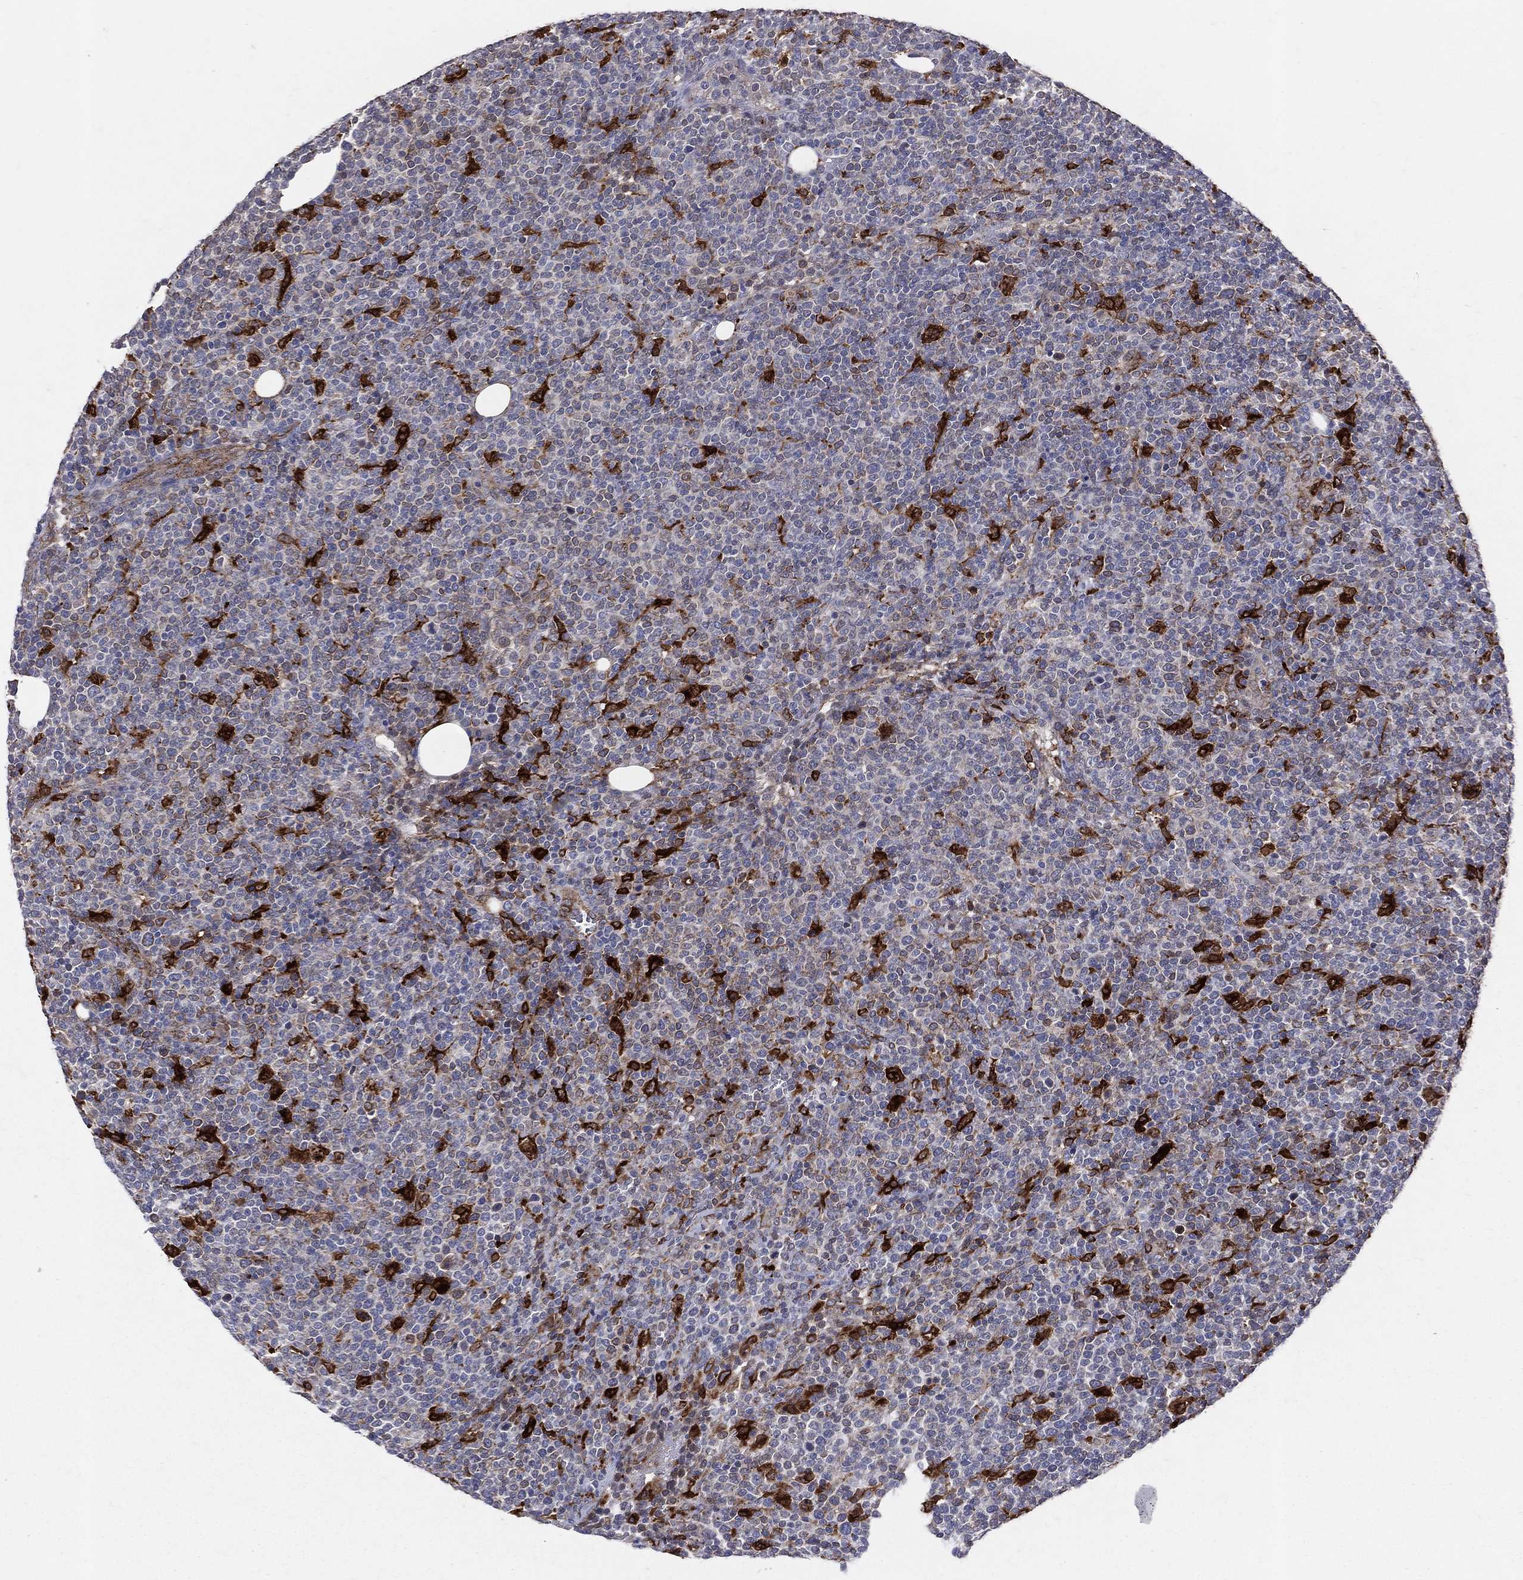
{"staining": {"intensity": "strong", "quantity": "25%-75%", "location": "cytoplasmic/membranous"}, "tissue": "lymphoma", "cell_type": "Tumor cells", "image_type": "cancer", "snomed": [{"axis": "morphology", "description": "Malignant lymphoma, non-Hodgkin's type, High grade"}, {"axis": "topography", "description": "Lymph node"}], "caption": "Protein expression analysis of lymphoma shows strong cytoplasmic/membranous staining in about 25%-75% of tumor cells.", "gene": "CD74", "patient": {"sex": "male", "age": 61}}